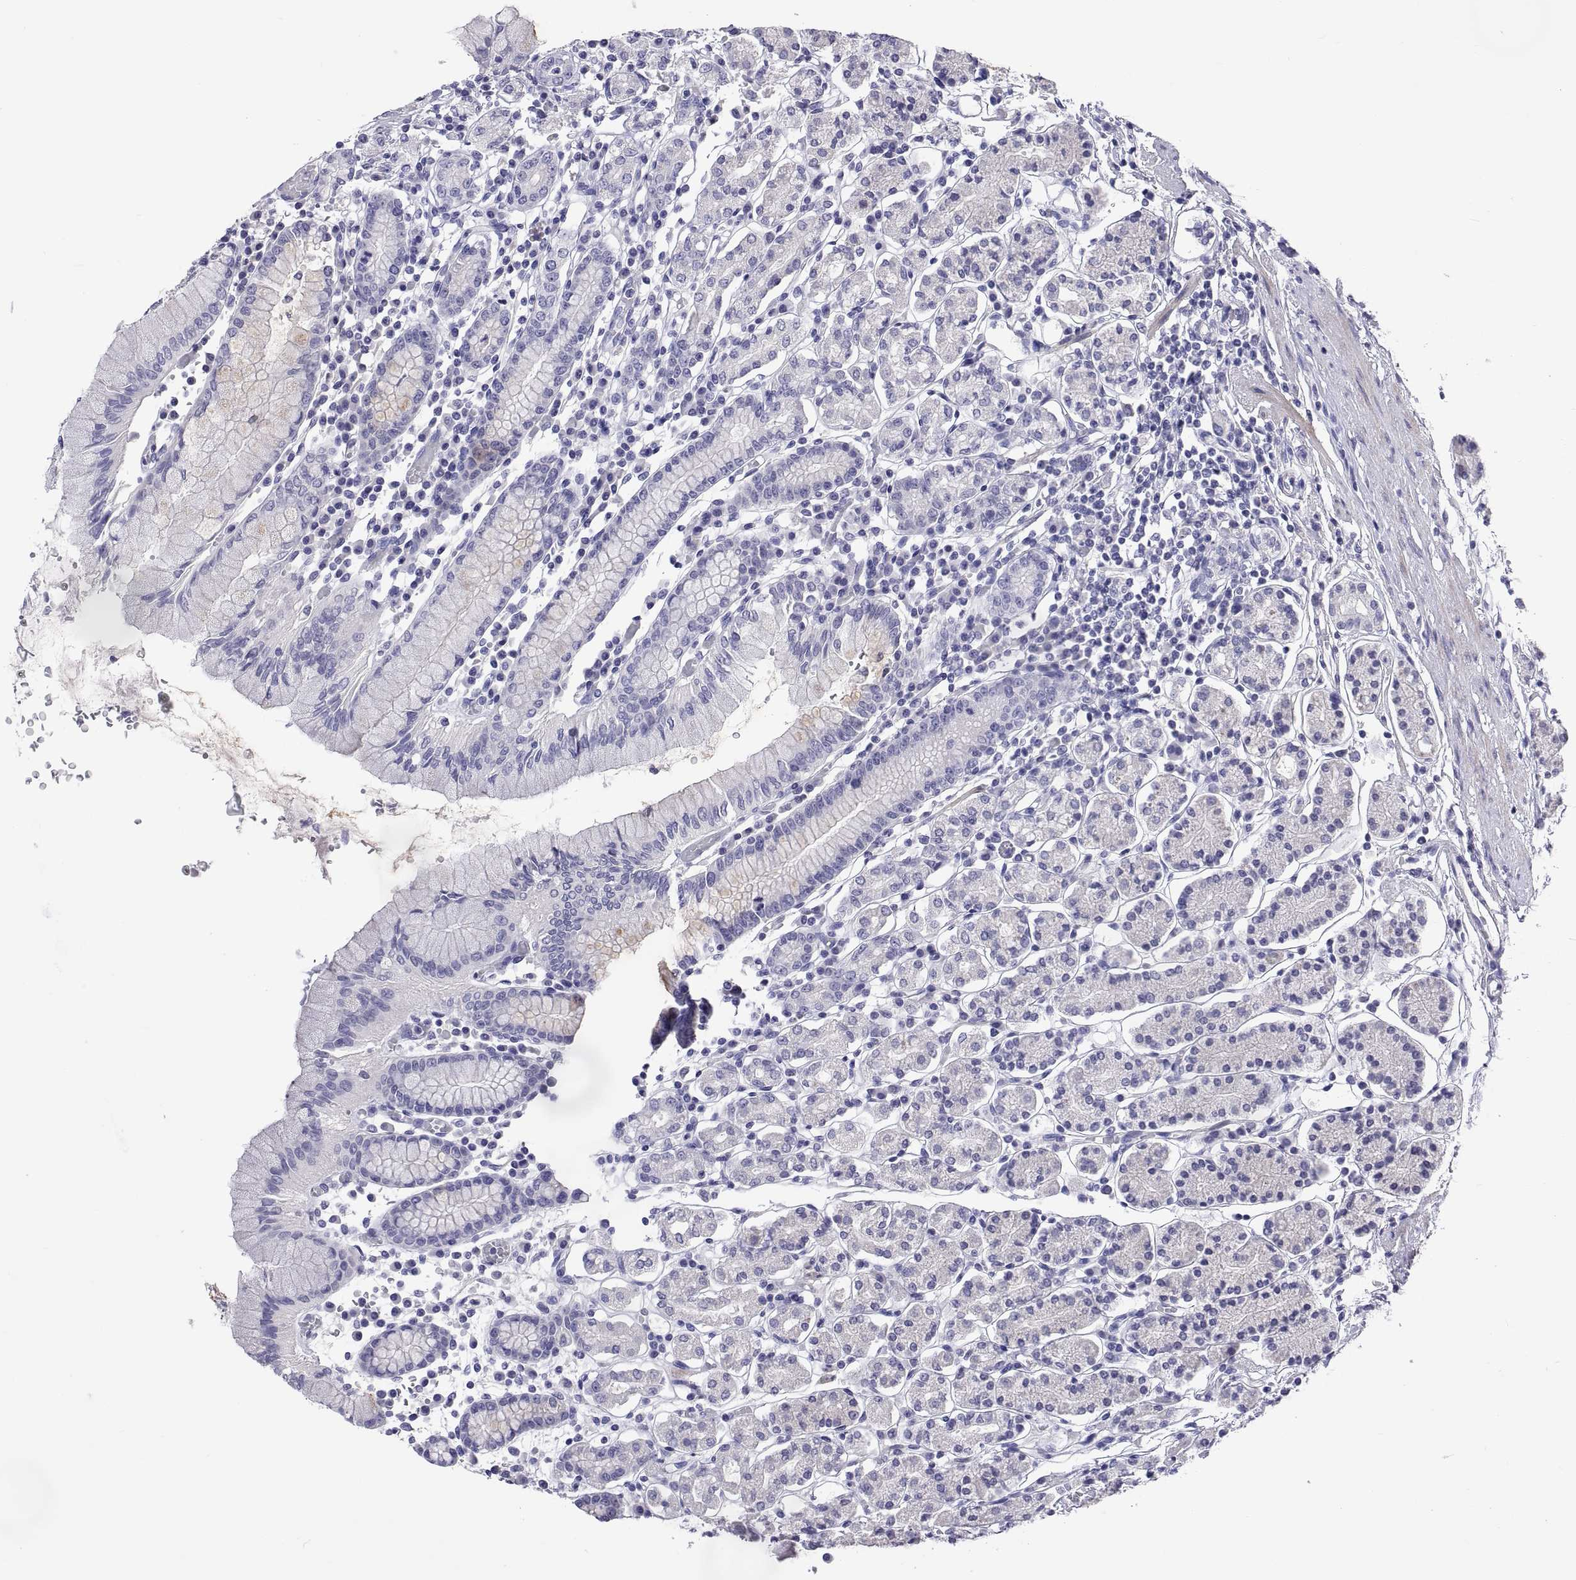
{"staining": {"intensity": "negative", "quantity": "none", "location": "none"}, "tissue": "stomach", "cell_type": "Glandular cells", "image_type": "normal", "snomed": [{"axis": "morphology", "description": "Normal tissue, NOS"}, {"axis": "topography", "description": "Stomach, upper"}, {"axis": "topography", "description": "Stomach"}], "caption": "DAB immunohistochemical staining of benign human stomach shows no significant expression in glandular cells. Nuclei are stained in blue.", "gene": "BSPH1", "patient": {"sex": "male", "age": 62}}